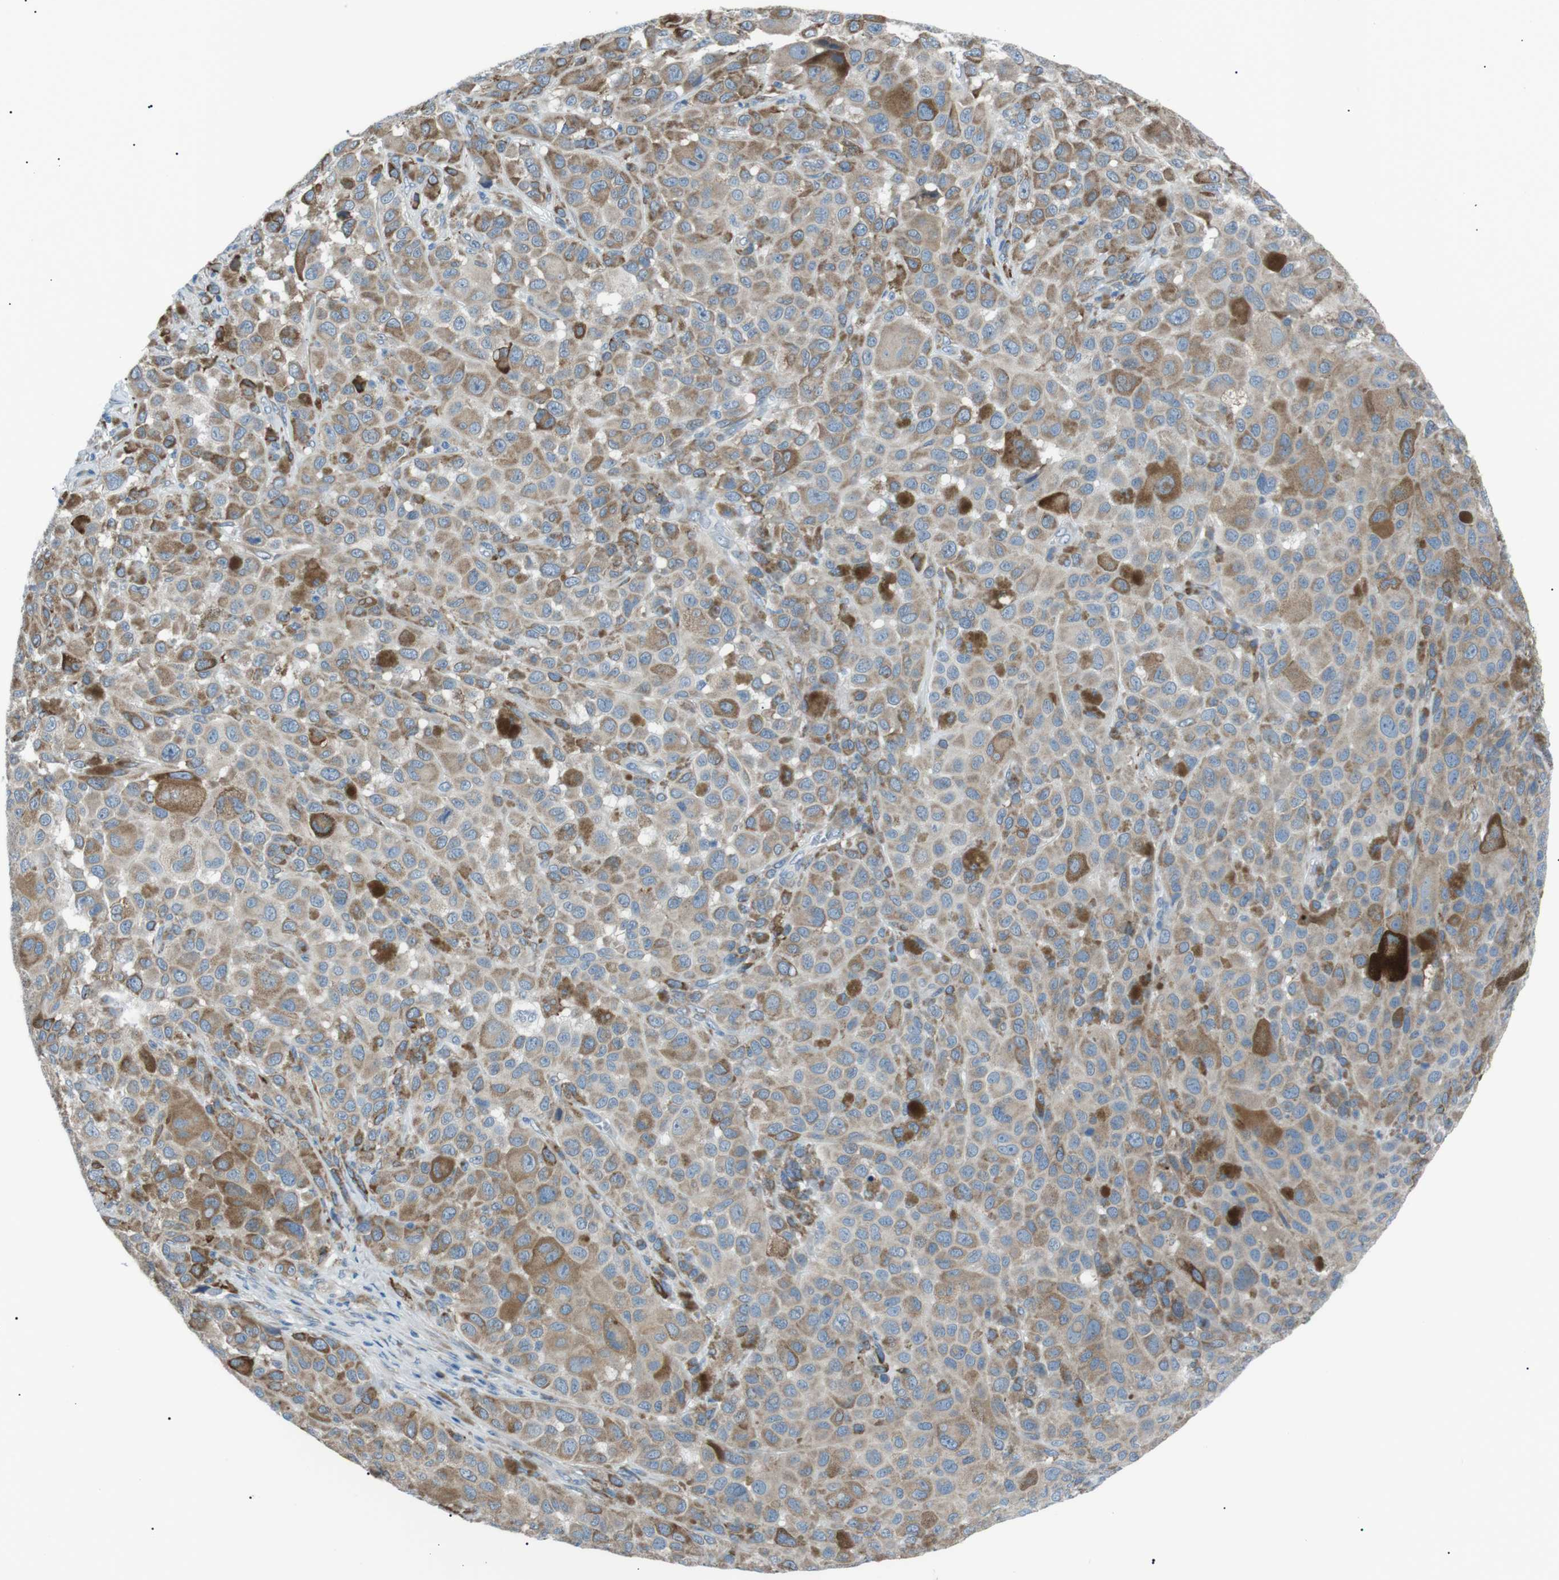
{"staining": {"intensity": "weak", "quantity": ">75%", "location": "cytoplasmic/membranous"}, "tissue": "melanoma", "cell_type": "Tumor cells", "image_type": "cancer", "snomed": [{"axis": "morphology", "description": "Malignant melanoma, NOS"}, {"axis": "topography", "description": "Skin"}], "caption": "A photomicrograph of human malignant melanoma stained for a protein reveals weak cytoplasmic/membranous brown staining in tumor cells.", "gene": "MTARC2", "patient": {"sex": "male", "age": 96}}